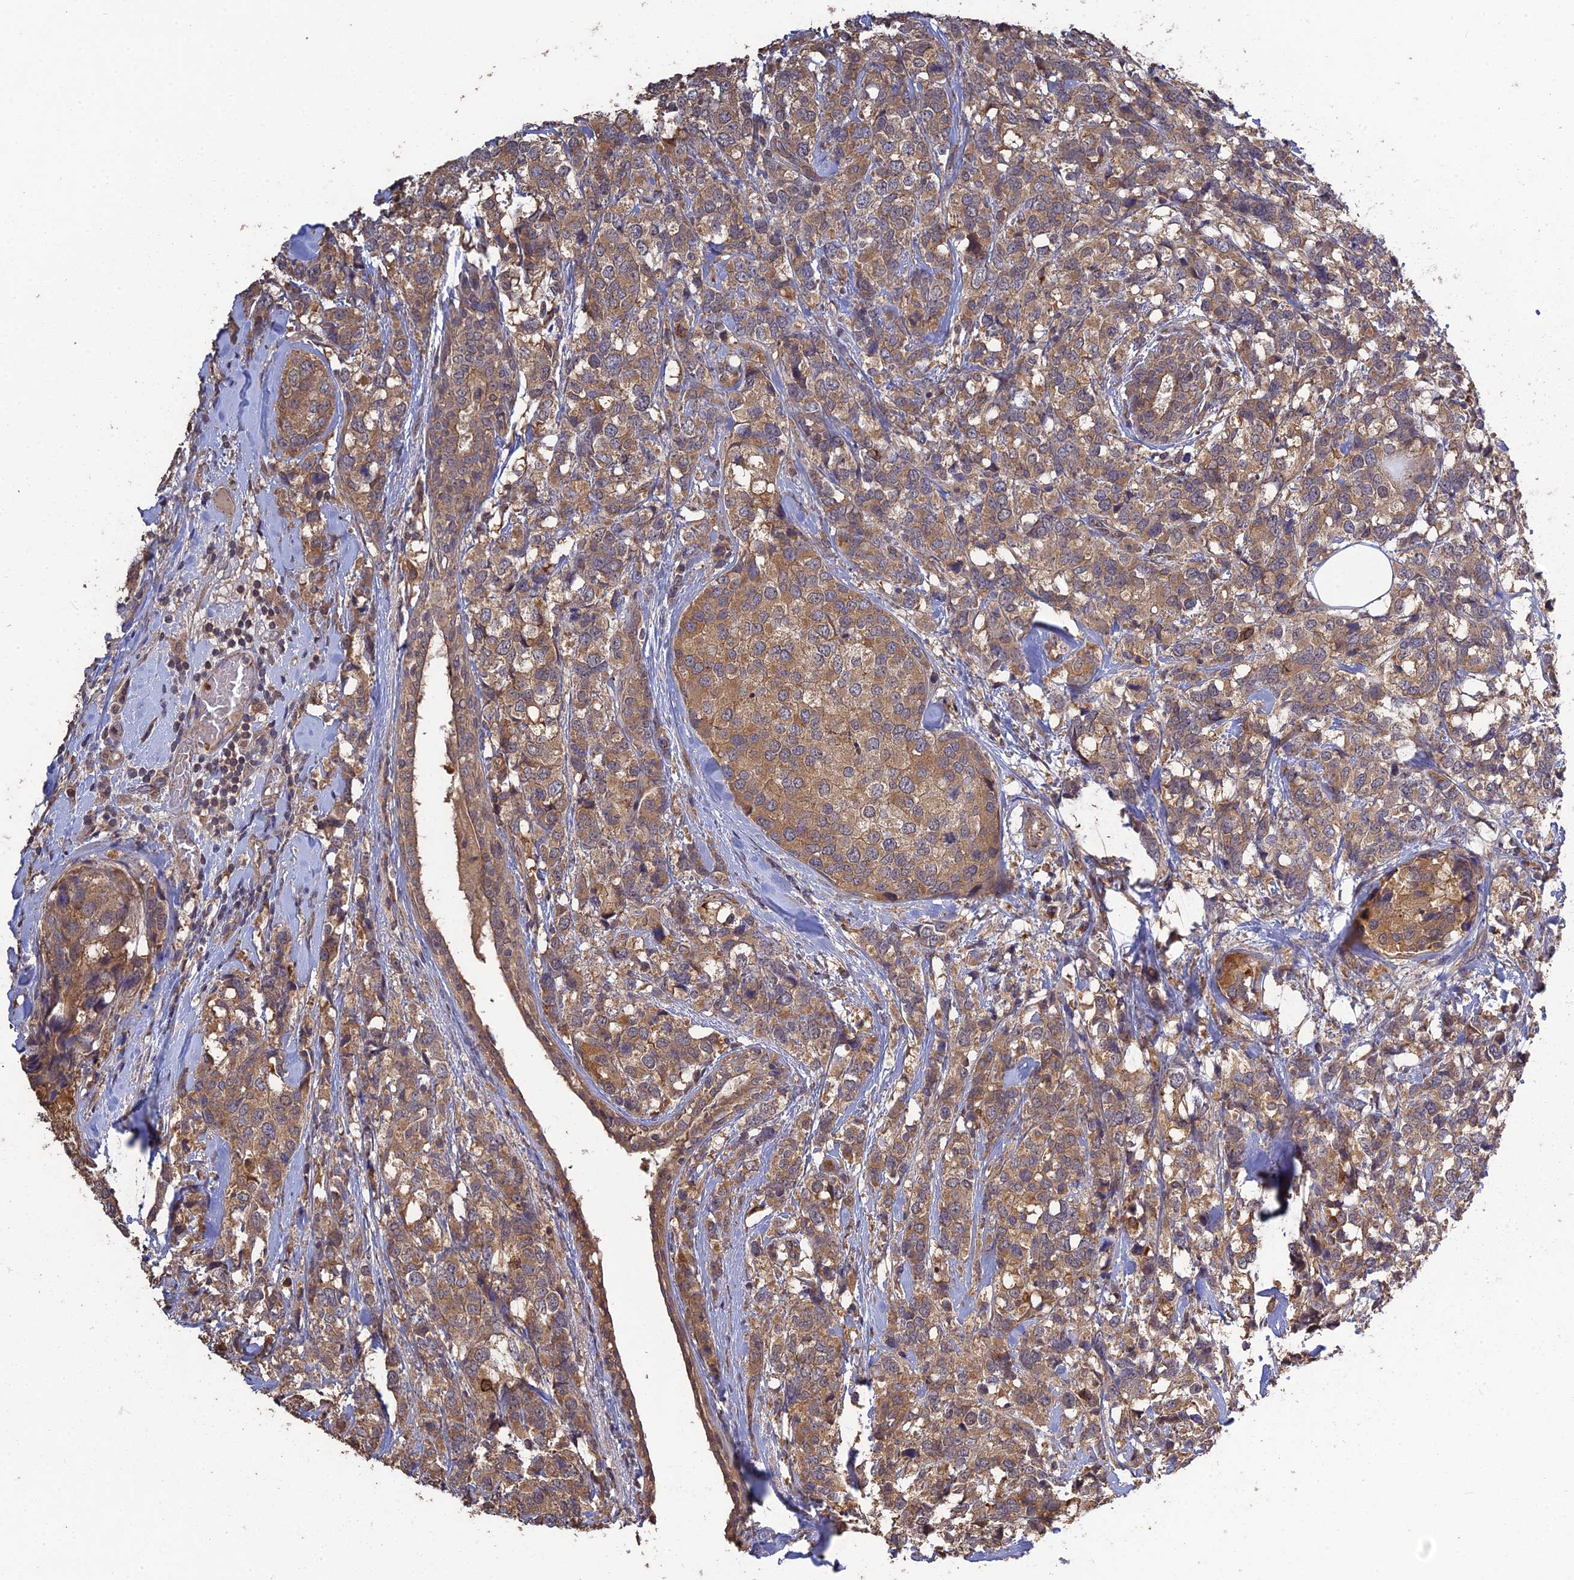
{"staining": {"intensity": "moderate", "quantity": ">75%", "location": "cytoplasmic/membranous"}, "tissue": "breast cancer", "cell_type": "Tumor cells", "image_type": "cancer", "snomed": [{"axis": "morphology", "description": "Lobular carcinoma"}, {"axis": "topography", "description": "Breast"}], "caption": "There is medium levels of moderate cytoplasmic/membranous positivity in tumor cells of breast cancer (lobular carcinoma), as demonstrated by immunohistochemical staining (brown color).", "gene": "ARHGAP40", "patient": {"sex": "female", "age": 59}}